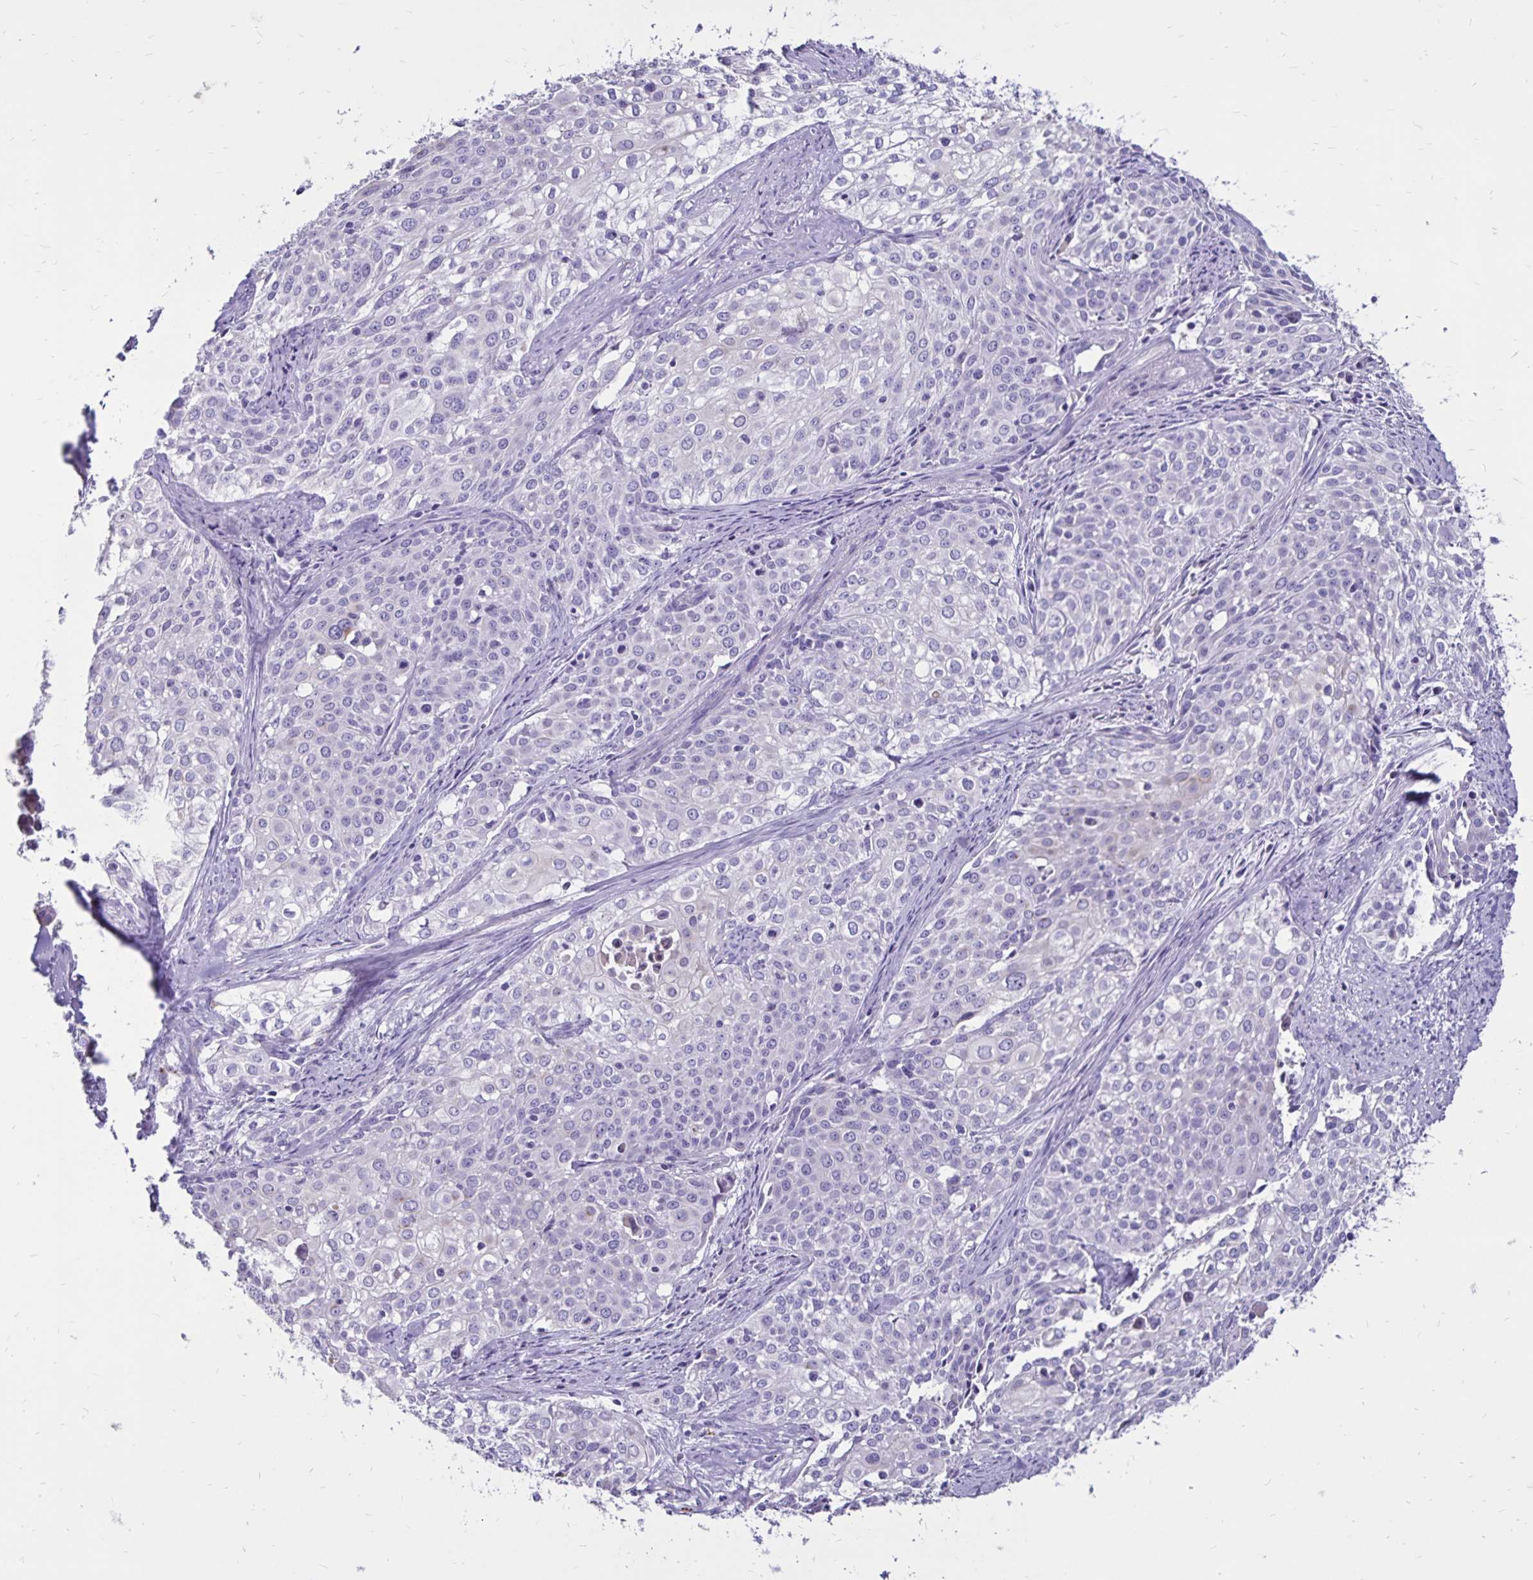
{"staining": {"intensity": "negative", "quantity": "none", "location": "none"}, "tissue": "cervical cancer", "cell_type": "Tumor cells", "image_type": "cancer", "snomed": [{"axis": "morphology", "description": "Squamous cell carcinoma, NOS"}, {"axis": "topography", "description": "Cervix"}], "caption": "This is a image of immunohistochemistry staining of cervical squamous cell carcinoma, which shows no positivity in tumor cells. (Stains: DAB (3,3'-diaminobenzidine) immunohistochemistry with hematoxylin counter stain, Microscopy: brightfield microscopy at high magnification).", "gene": "EVPL", "patient": {"sex": "female", "age": 39}}